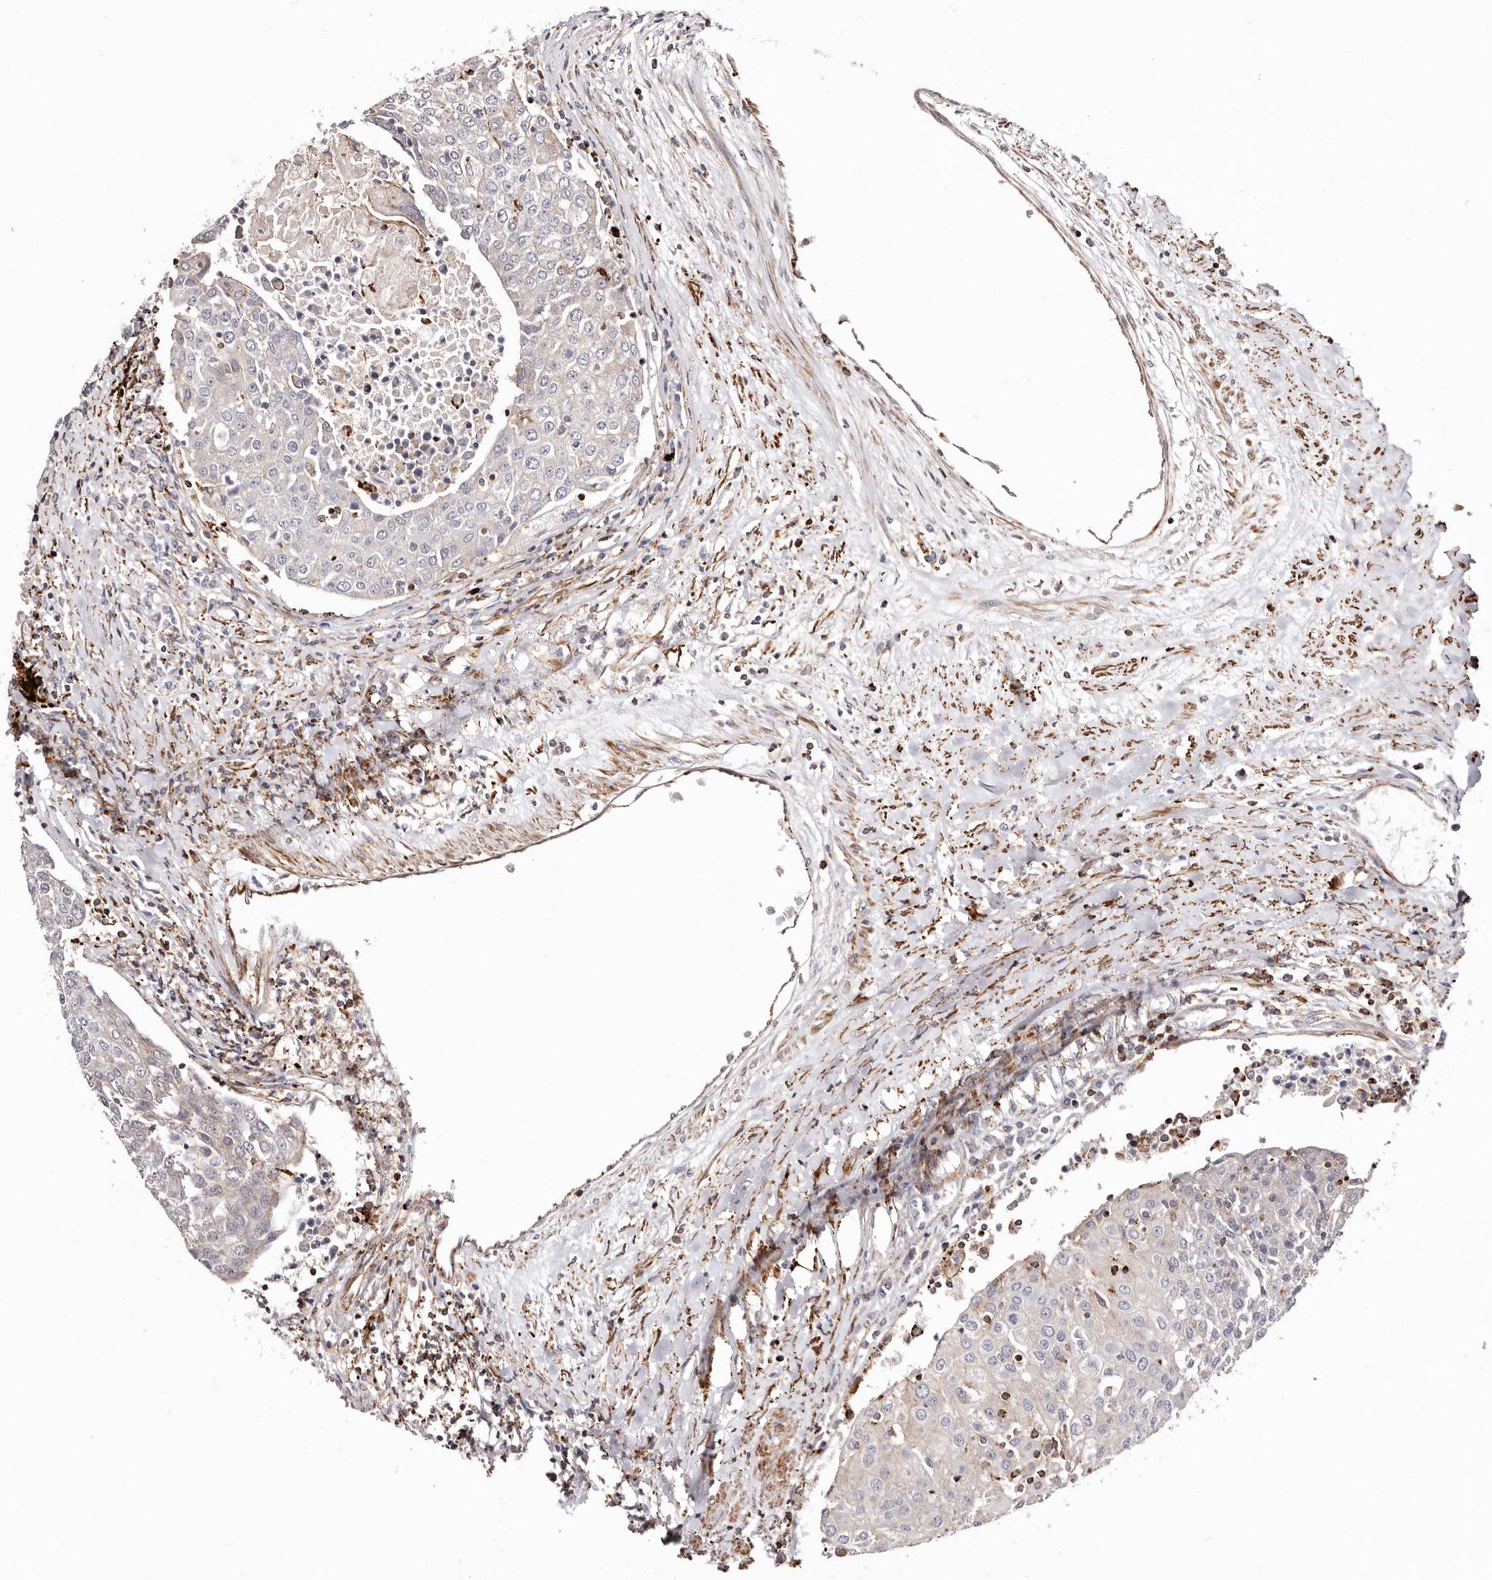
{"staining": {"intensity": "negative", "quantity": "none", "location": "none"}, "tissue": "urothelial cancer", "cell_type": "Tumor cells", "image_type": "cancer", "snomed": [{"axis": "morphology", "description": "Urothelial carcinoma, High grade"}, {"axis": "topography", "description": "Urinary bladder"}], "caption": "This image is of urothelial cancer stained with immunohistochemistry (IHC) to label a protein in brown with the nuclei are counter-stained blue. There is no expression in tumor cells.", "gene": "PTPN22", "patient": {"sex": "female", "age": 85}}